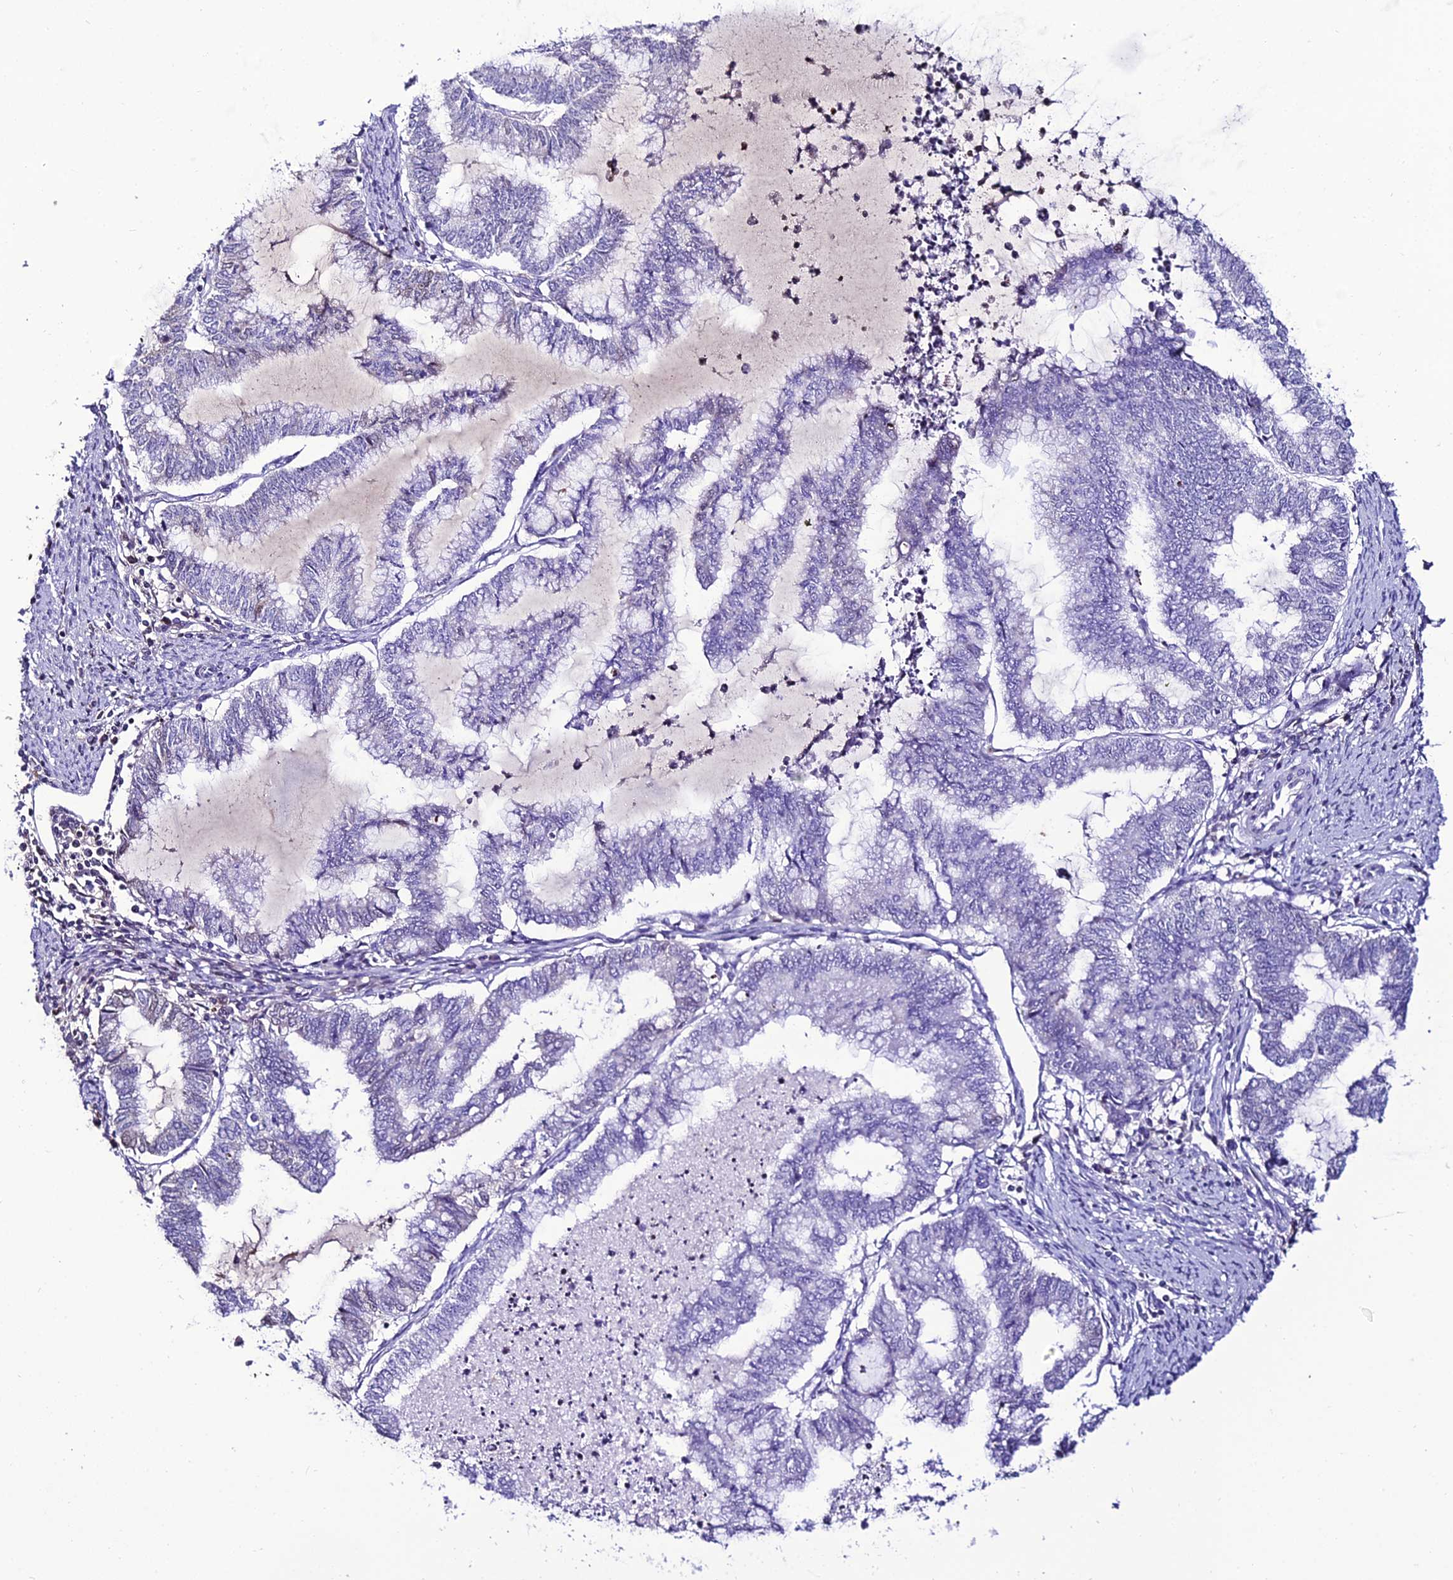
{"staining": {"intensity": "weak", "quantity": "<25%", "location": "nuclear"}, "tissue": "endometrial cancer", "cell_type": "Tumor cells", "image_type": "cancer", "snomed": [{"axis": "morphology", "description": "Adenocarcinoma, NOS"}, {"axis": "topography", "description": "Endometrium"}], "caption": "The photomicrograph demonstrates no staining of tumor cells in endometrial adenocarcinoma. (IHC, brightfield microscopy, high magnification).", "gene": "DEFB132", "patient": {"sex": "female", "age": 79}}